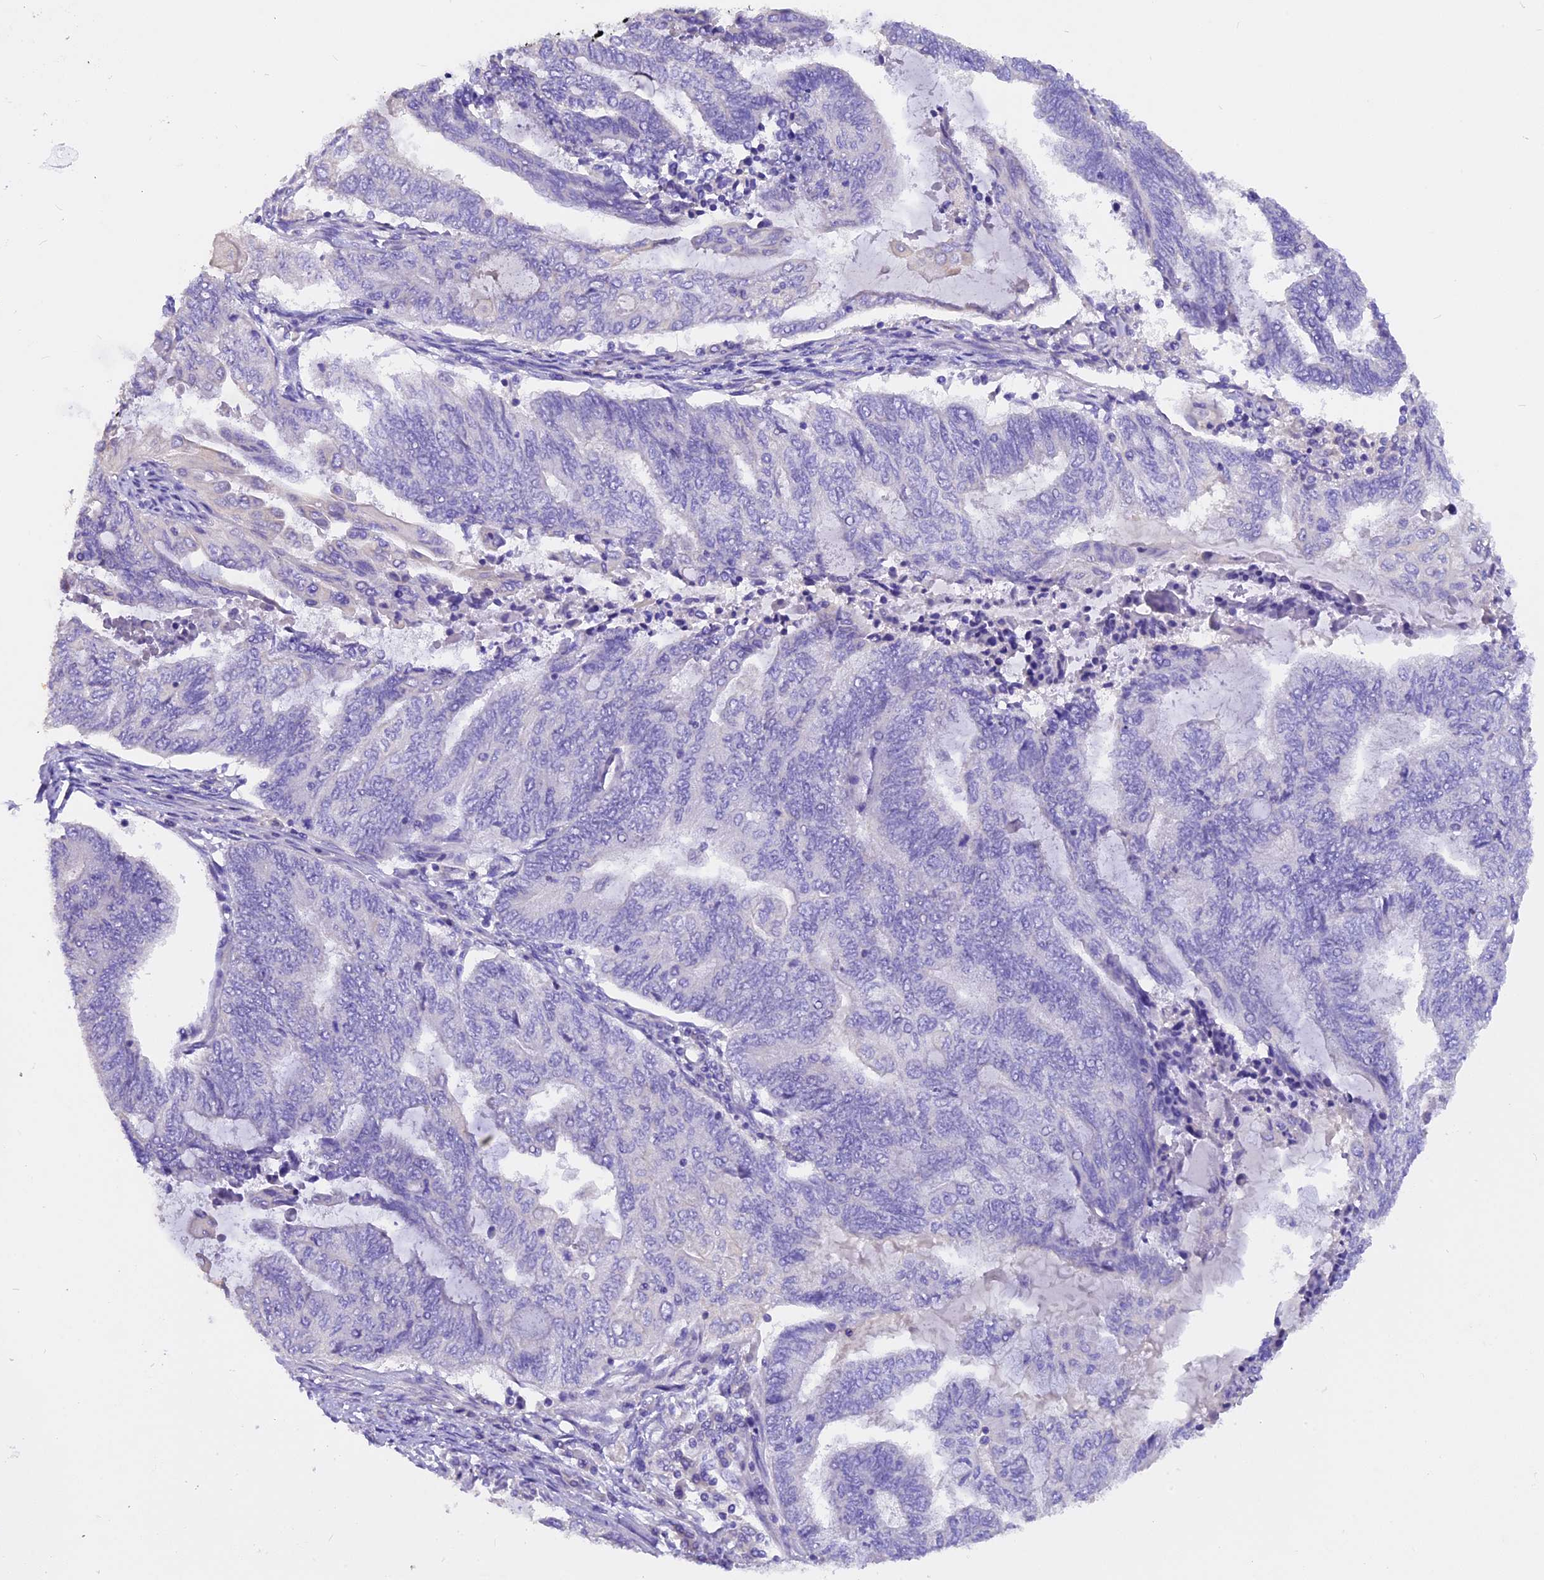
{"staining": {"intensity": "negative", "quantity": "none", "location": "none"}, "tissue": "endometrial cancer", "cell_type": "Tumor cells", "image_type": "cancer", "snomed": [{"axis": "morphology", "description": "Adenocarcinoma, NOS"}, {"axis": "topography", "description": "Uterus"}, {"axis": "topography", "description": "Endometrium"}], "caption": "Tumor cells are negative for brown protein staining in endometrial adenocarcinoma.", "gene": "AP3B2", "patient": {"sex": "female", "age": 70}}